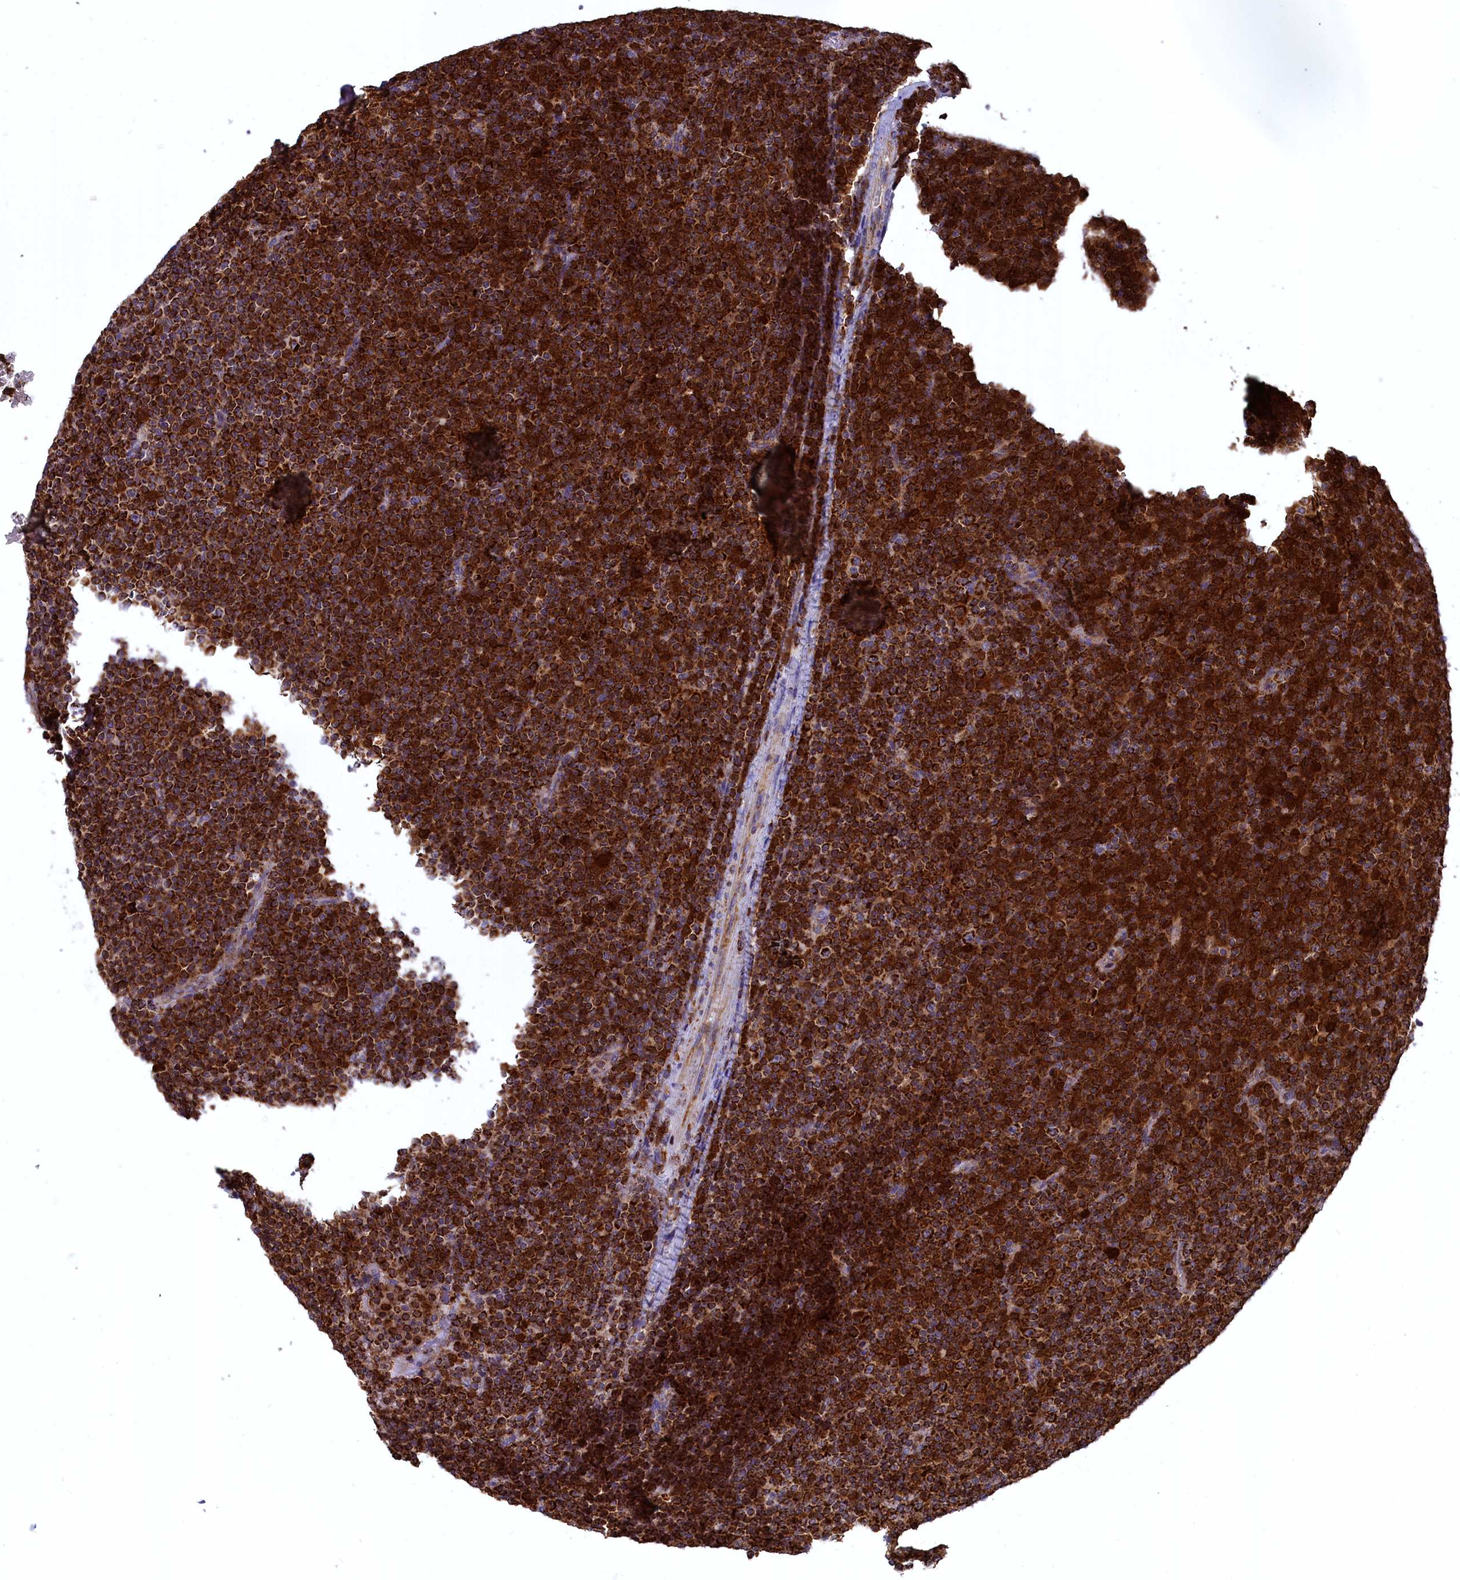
{"staining": {"intensity": "strong", "quantity": ">75%", "location": "cytoplasmic/membranous"}, "tissue": "lymphoma", "cell_type": "Tumor cells", "image_type": "cancer", "snomed": [{"axis": "morphology", "description": "Malignant lymphoma, non-Hodgkin's type, Low grade"}, {"axis": "topography", "description": "Lymph node"}], "caption": "Lymphoma tissue exhibits strong cytoplasmic/membranous expression in approximately >75% of tumor cells (brown staining indicates protein expression, while blue staining denotes nuclei).", "gene": "COX17", "patient": {"sex": "female", "age": 67}}